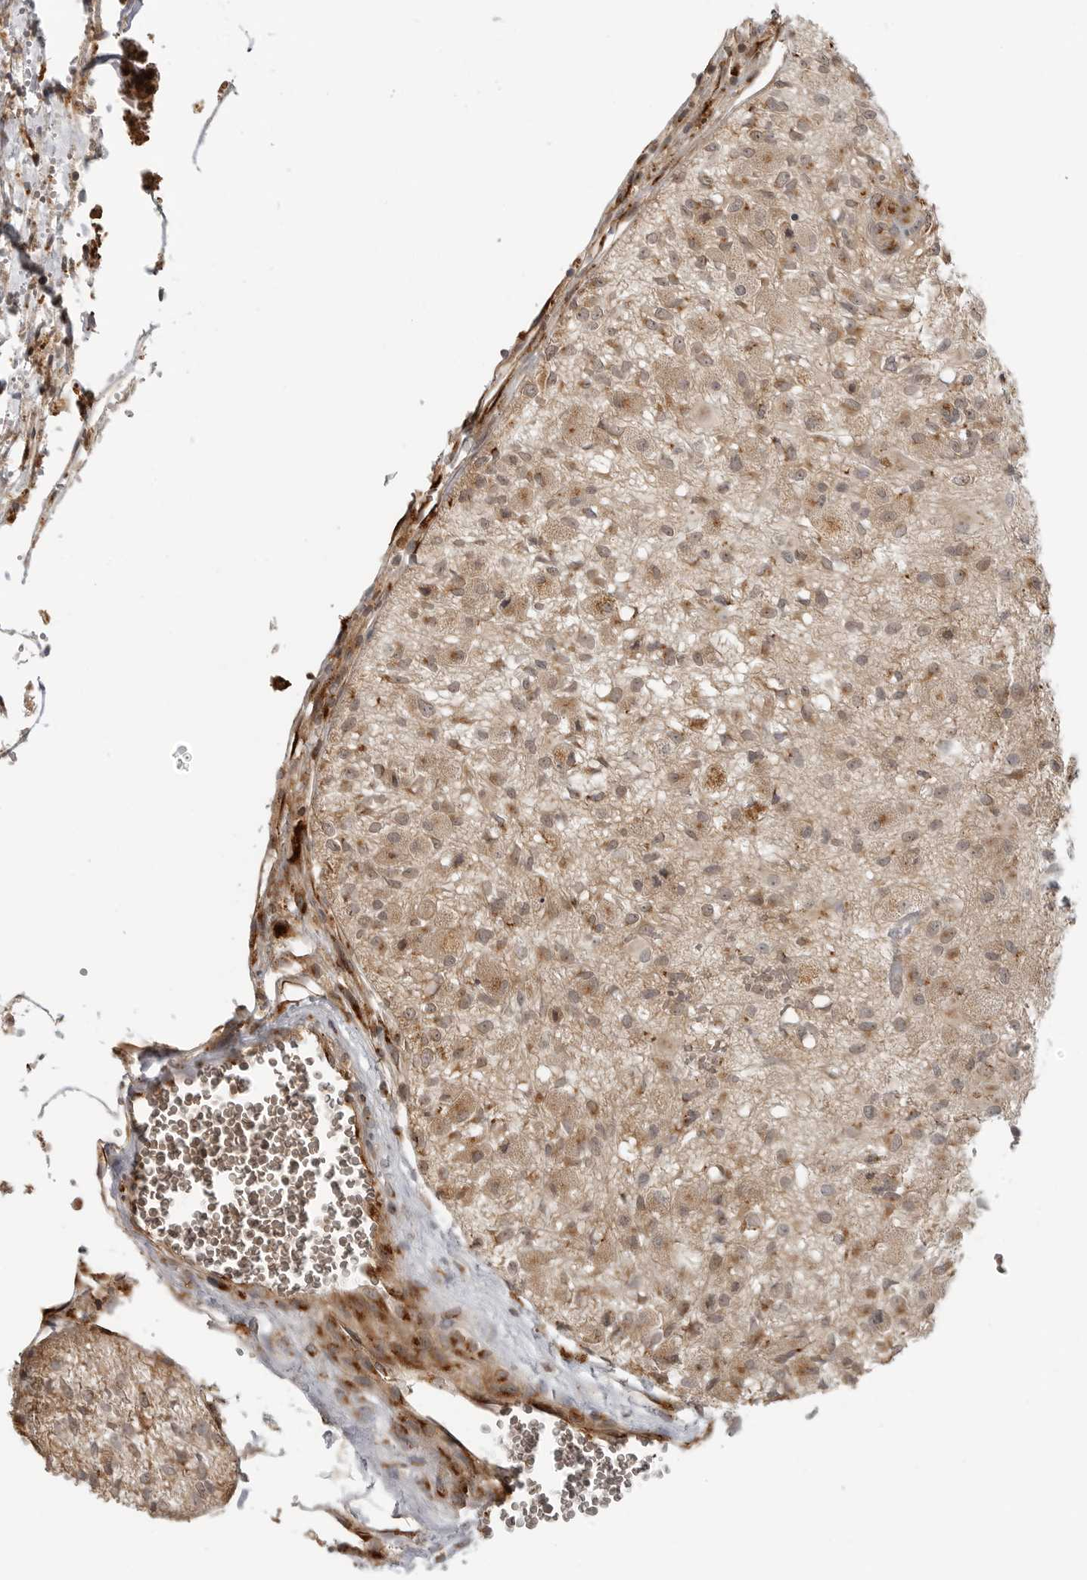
{"staining": {"intensity": "moderate", "quantity": "<25%", "location": "cytoplasmic/membranous"}, "tissue": "glioma", "cell_type": "Tumor cells", "image_type": "cancer", "snomed": [{"axis": "morphology", "description": "Normal tissue, NOS"}, {"axis": "morphology", "description": "Glioma, malignant, High grade"}, {"axis": "topography", "description": "Cerebral cortex"}], "caption": "Moderate cytoplasmic/membranous protein staining is seen in approximately <25% of tumor cells in malignant high-grade glioma.", "gene": "COPA", "patient": {"sex": "male", "age": 77}}